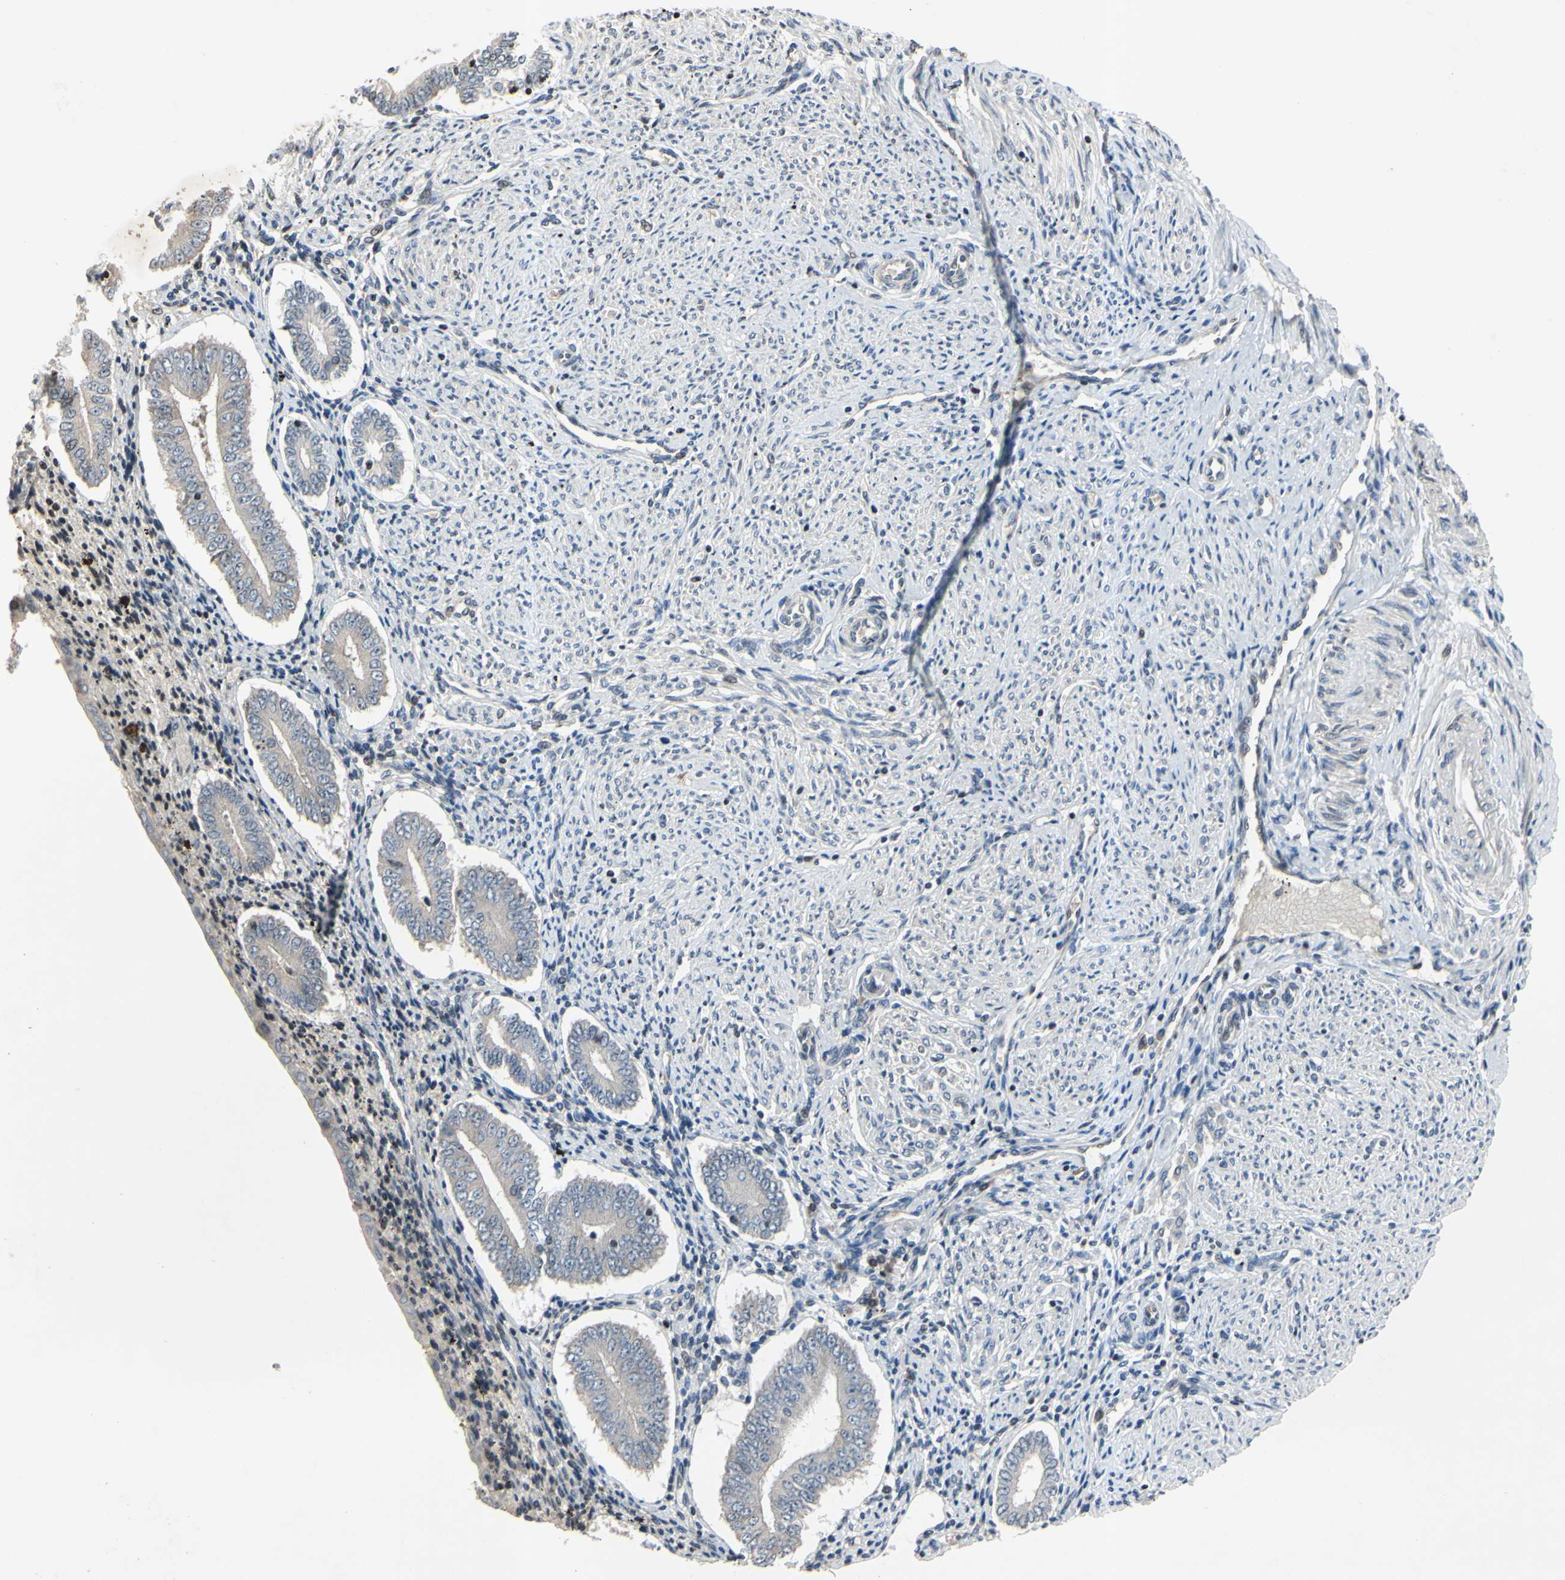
{"staining": {"intensity": "moderate", "quantity": "<25%", "location": "cytoplasmic/membranous"}, "tissue": "endometrium", "cell_type": "Cells in endometrial stroma", "image_type": "normal", "snomed": [{"axis": "morphology", "description": "Normal tissue, NOS"}, {"axis": "topography", "description": "Endometrium"}], "caption": "Brown immunohistochemical staining in benign endometrium reveals moderate cytoplasmic/membranous positivity in approximately <25% of cells in endometrial stroma. (DAB (3,3'-diaminobenzidine) IHC with brightfield microscopy, high magnification).", "gene": "ARG1", "patient": {"sex": "female", "age": 42}}